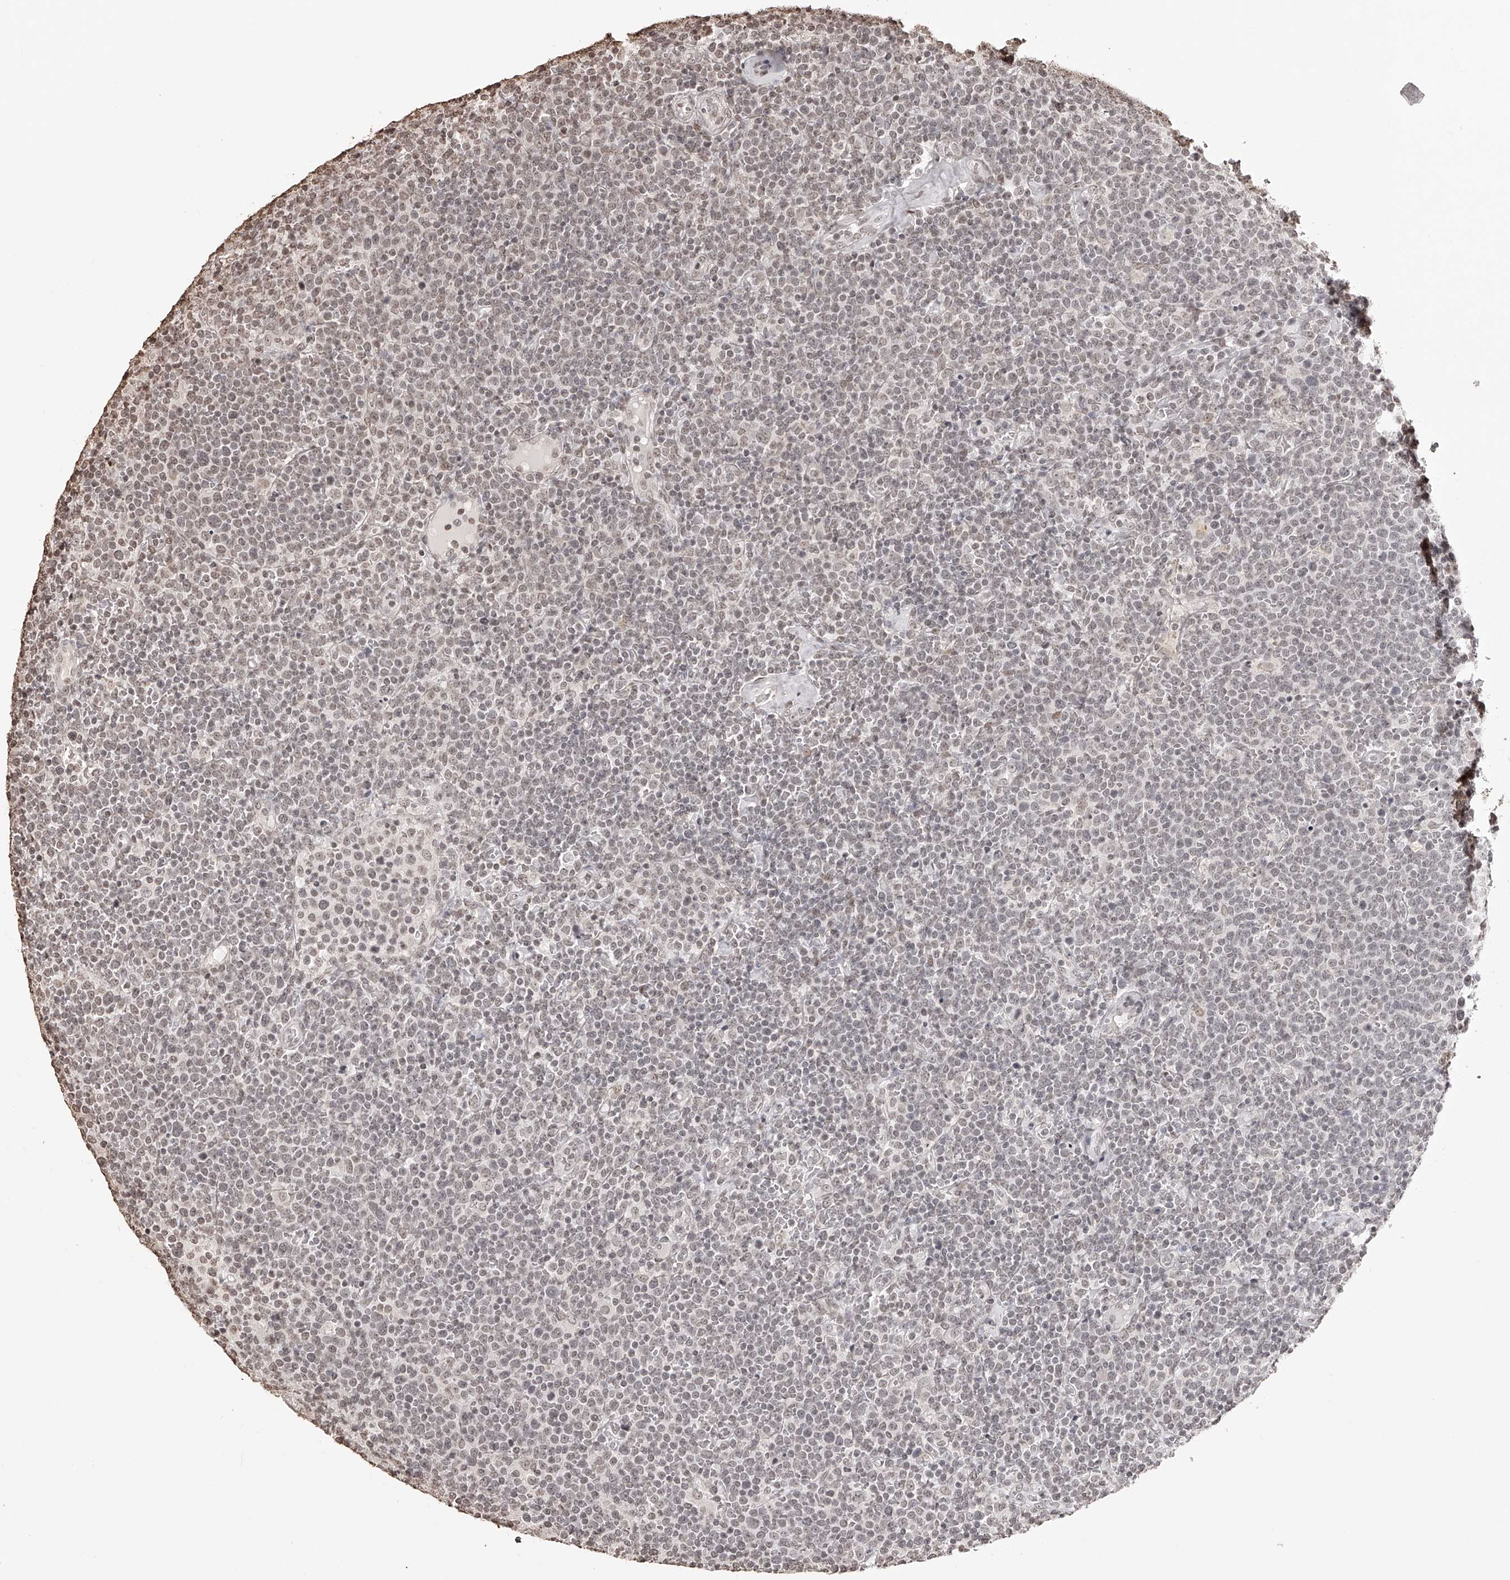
{"staining": {"intensity": "weak", "quantity": "25%-75%", "location": "nuclear"}, "tissue": "lymphoma", "cell_type": "Tumor cells", "image_type": "cancer", "snomed": [{"axis": "morphology", "description": "Malignant lymphoma, non-Hodgkin's type, High grade"}, {"axis": "topography", "description": "Lymph node"}], "caption": "Protein staining displays weak nuclear positivity in approximately 25%-75% of tumor cells in malignant lymphoma, non-Hodgkin's type (high-grade). (brown staining indicates protein expression, while blue staining denotes nuclei).", "gene": "ZNF503", "patient": {"sex": "male", "age": 61}}